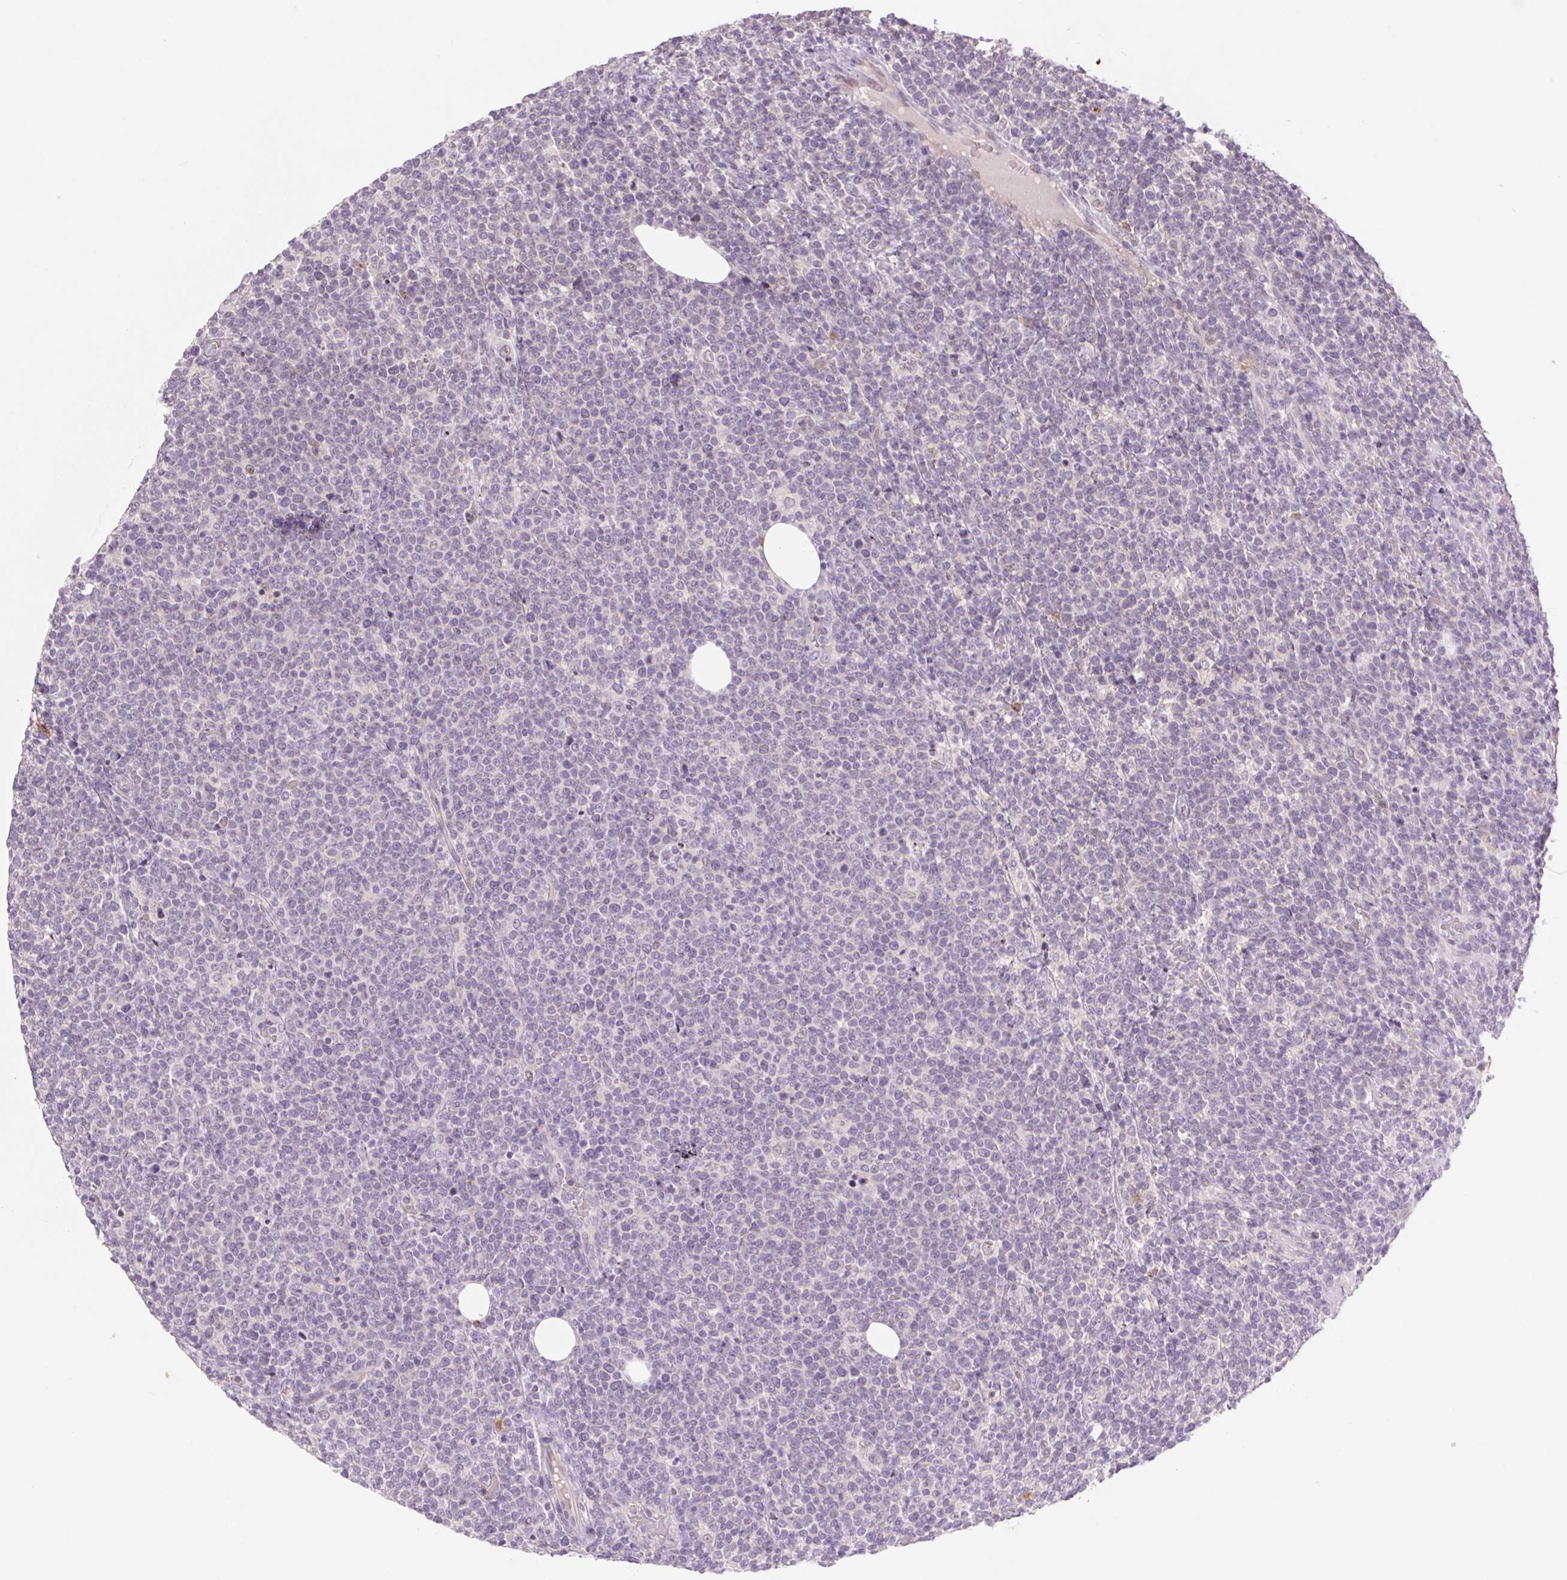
{"staining": {"intensity": "negative", "quantity": "none", "location": "none"}, "tissue": "lymphoma", "cell_type": "Tumor cells", "image_type": "cancer", "snomed": [{"axis": "morphology", "description": "Malignant lymphoma, non-Hodgkin's type, High grade"}, {"axis": "topography", "description": "Lymph node"}], "caption": "This is a photomicrograph of IHC staining of lymphoma, which shows no staining in tumor cells. The staining was performed using DAB (3,3'-diaminobenzidine) to visualize the protein expression in brown, while the nuclei were stained in blue with hematoxylin (Magnification: 20x).", "gene": "KRT1", "patient": {"sex": "male", "age": 61}}